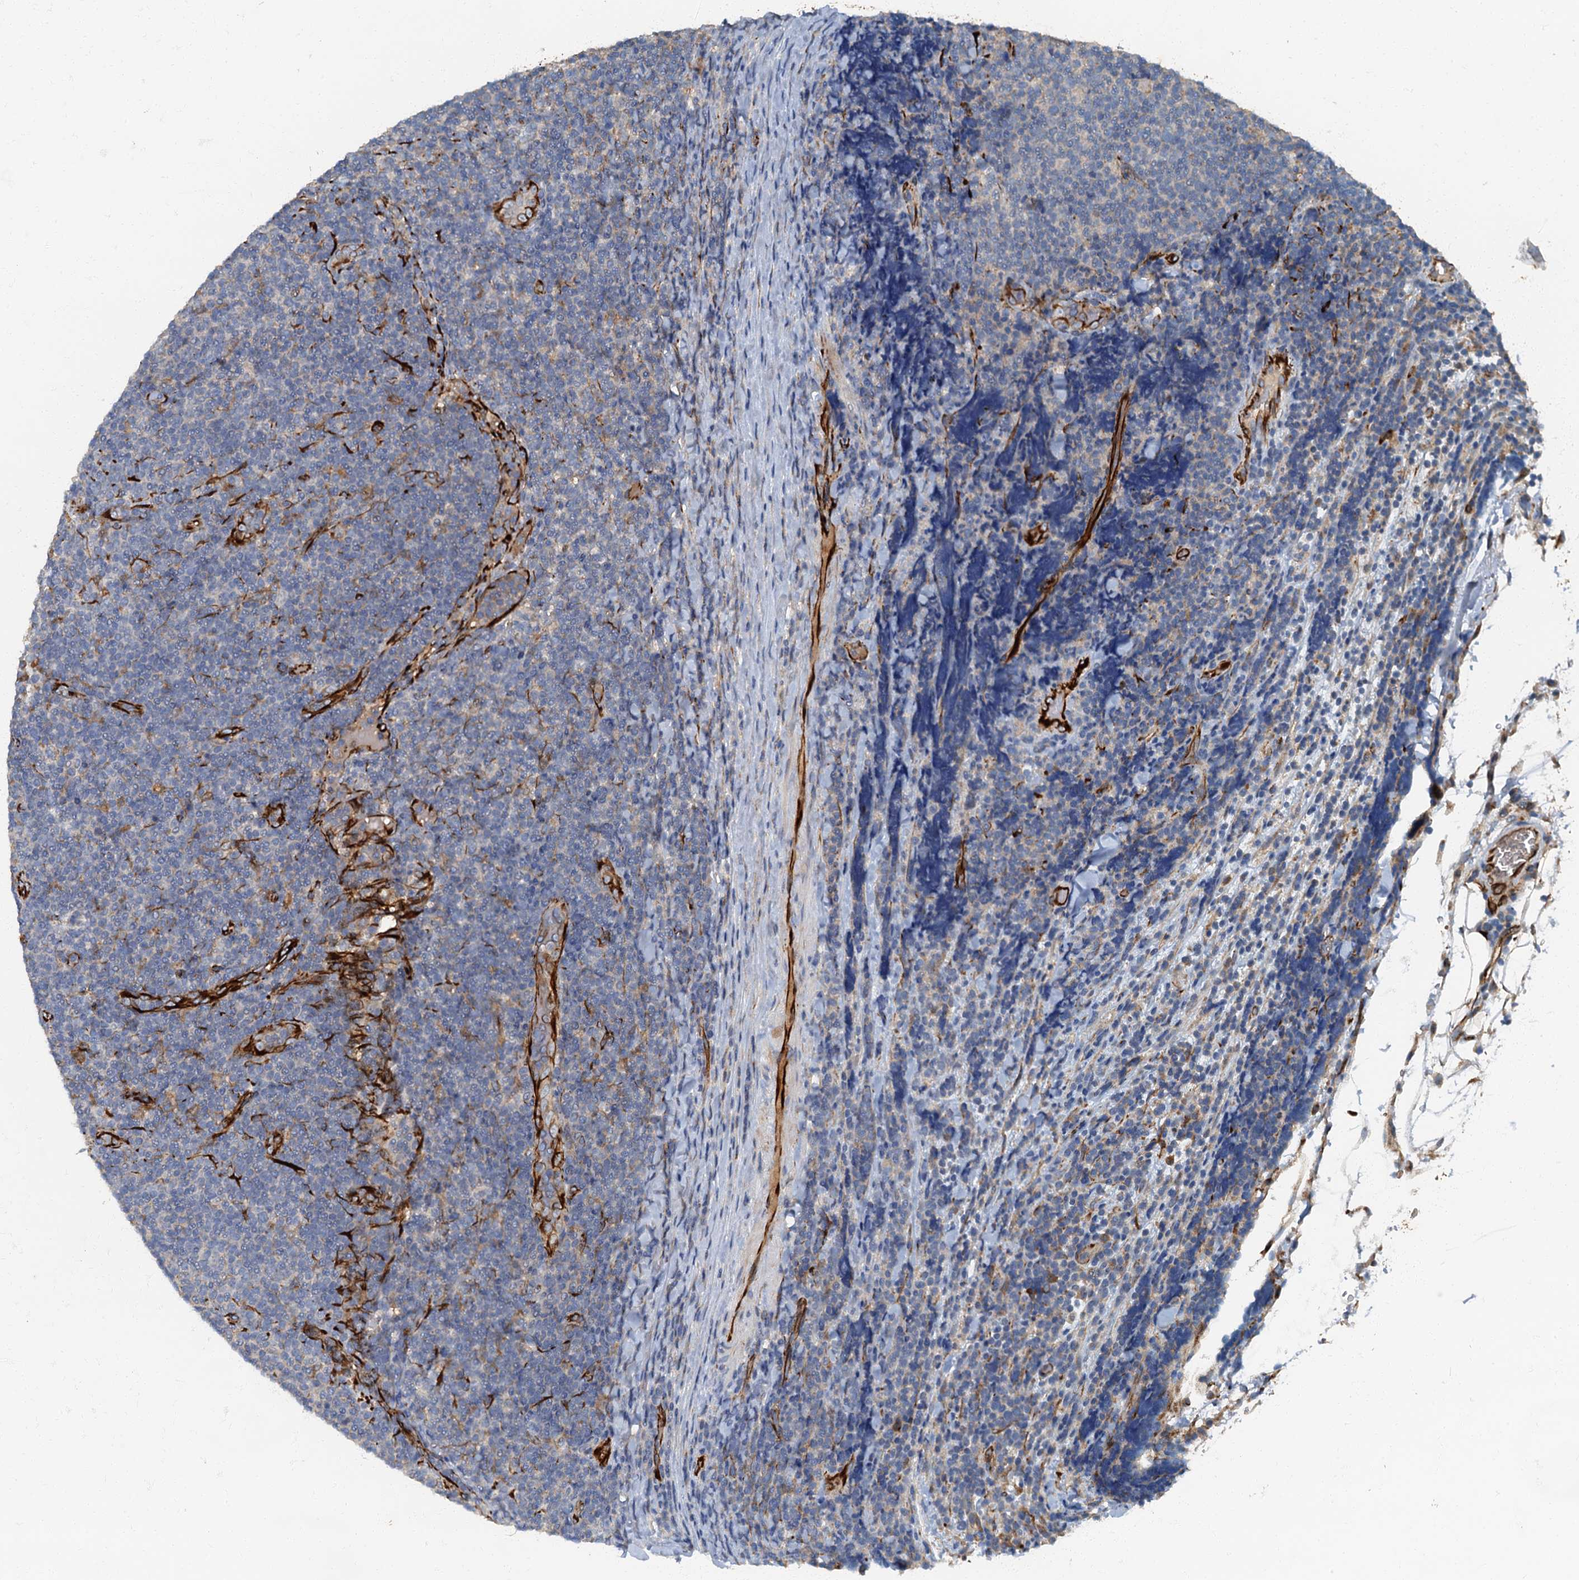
{"staining": {"intensity": "negative", "quantity": "none", "location": "none"}, "tissue": "lymphoma", "cell_type": "Tumor cells", "image_type": "cancer", "snomed": [{"axis": "morphology", "description": "Malignant lymphoma, non-Hodgkin's type, Low grade"}, {"axis": "topography", "description": "Lymph node"}], "caption": "Immunohistochemical staining of lymphoma demonstrates no significant staining in tumor cells.", "gene": "ARL11", "patient": {"sex": "male", "age": 66}}